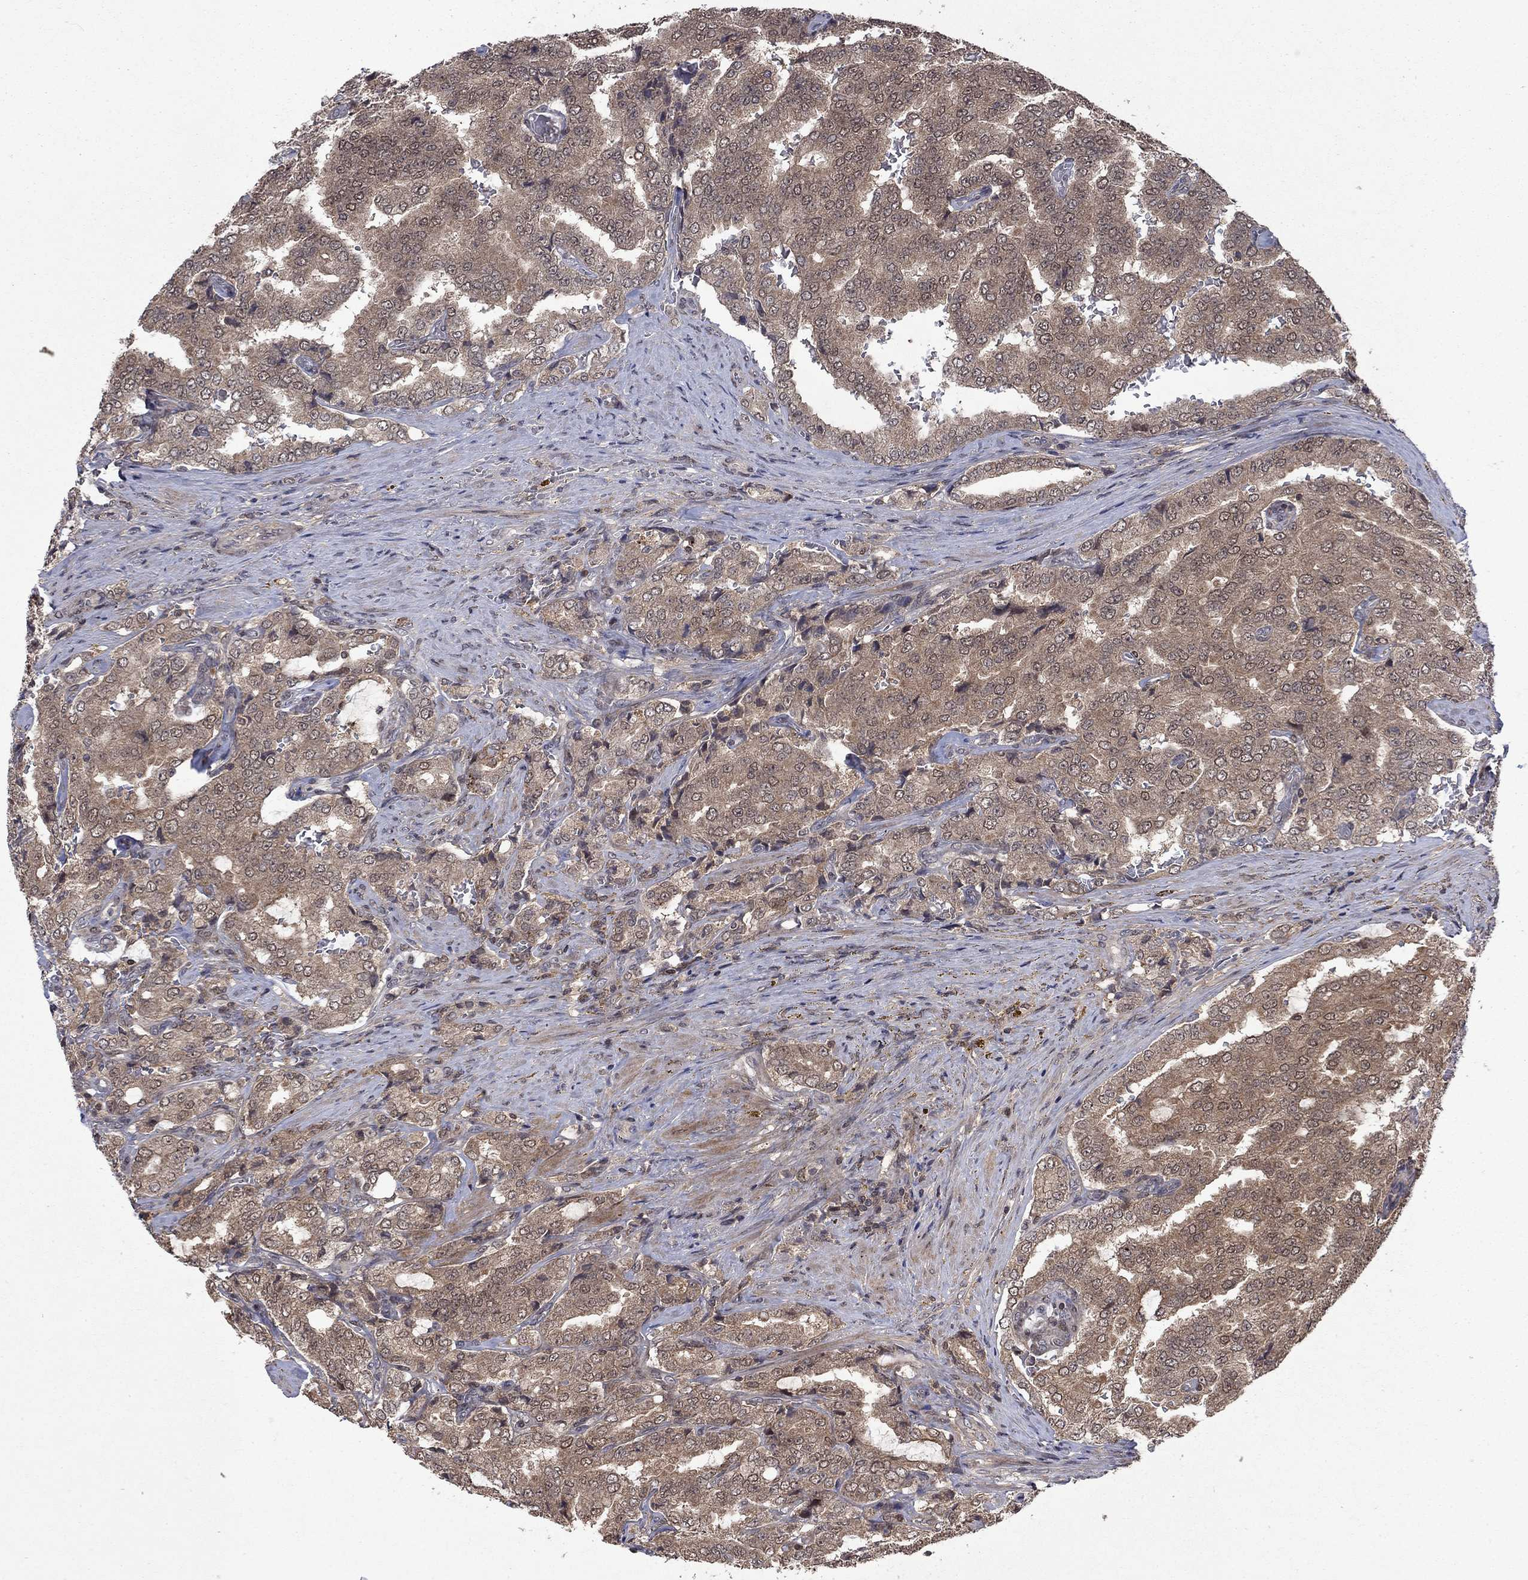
{"staining": {"intensity": "moderate", "quantity": ">75%", "location": "cytoplasmic/membranous"}, "tissue": "prostate cancer", "cell_type": "Tumor cells", "image_type": "cancer", "snomed": [{"axis": "morphology", "description": "Adenocarcinoma, NOS"}, {"axis": "topography", "description": "Prostate"}], "caption": "Adenocarcinoma (prostate) was stained to show a protein in brown. There is medium levels of moderate cytoplasmic/membranous staining in approximately >75% of tumor cells.", "gene": "IAH1", "patient": {"sex": "male", "age": 65}}